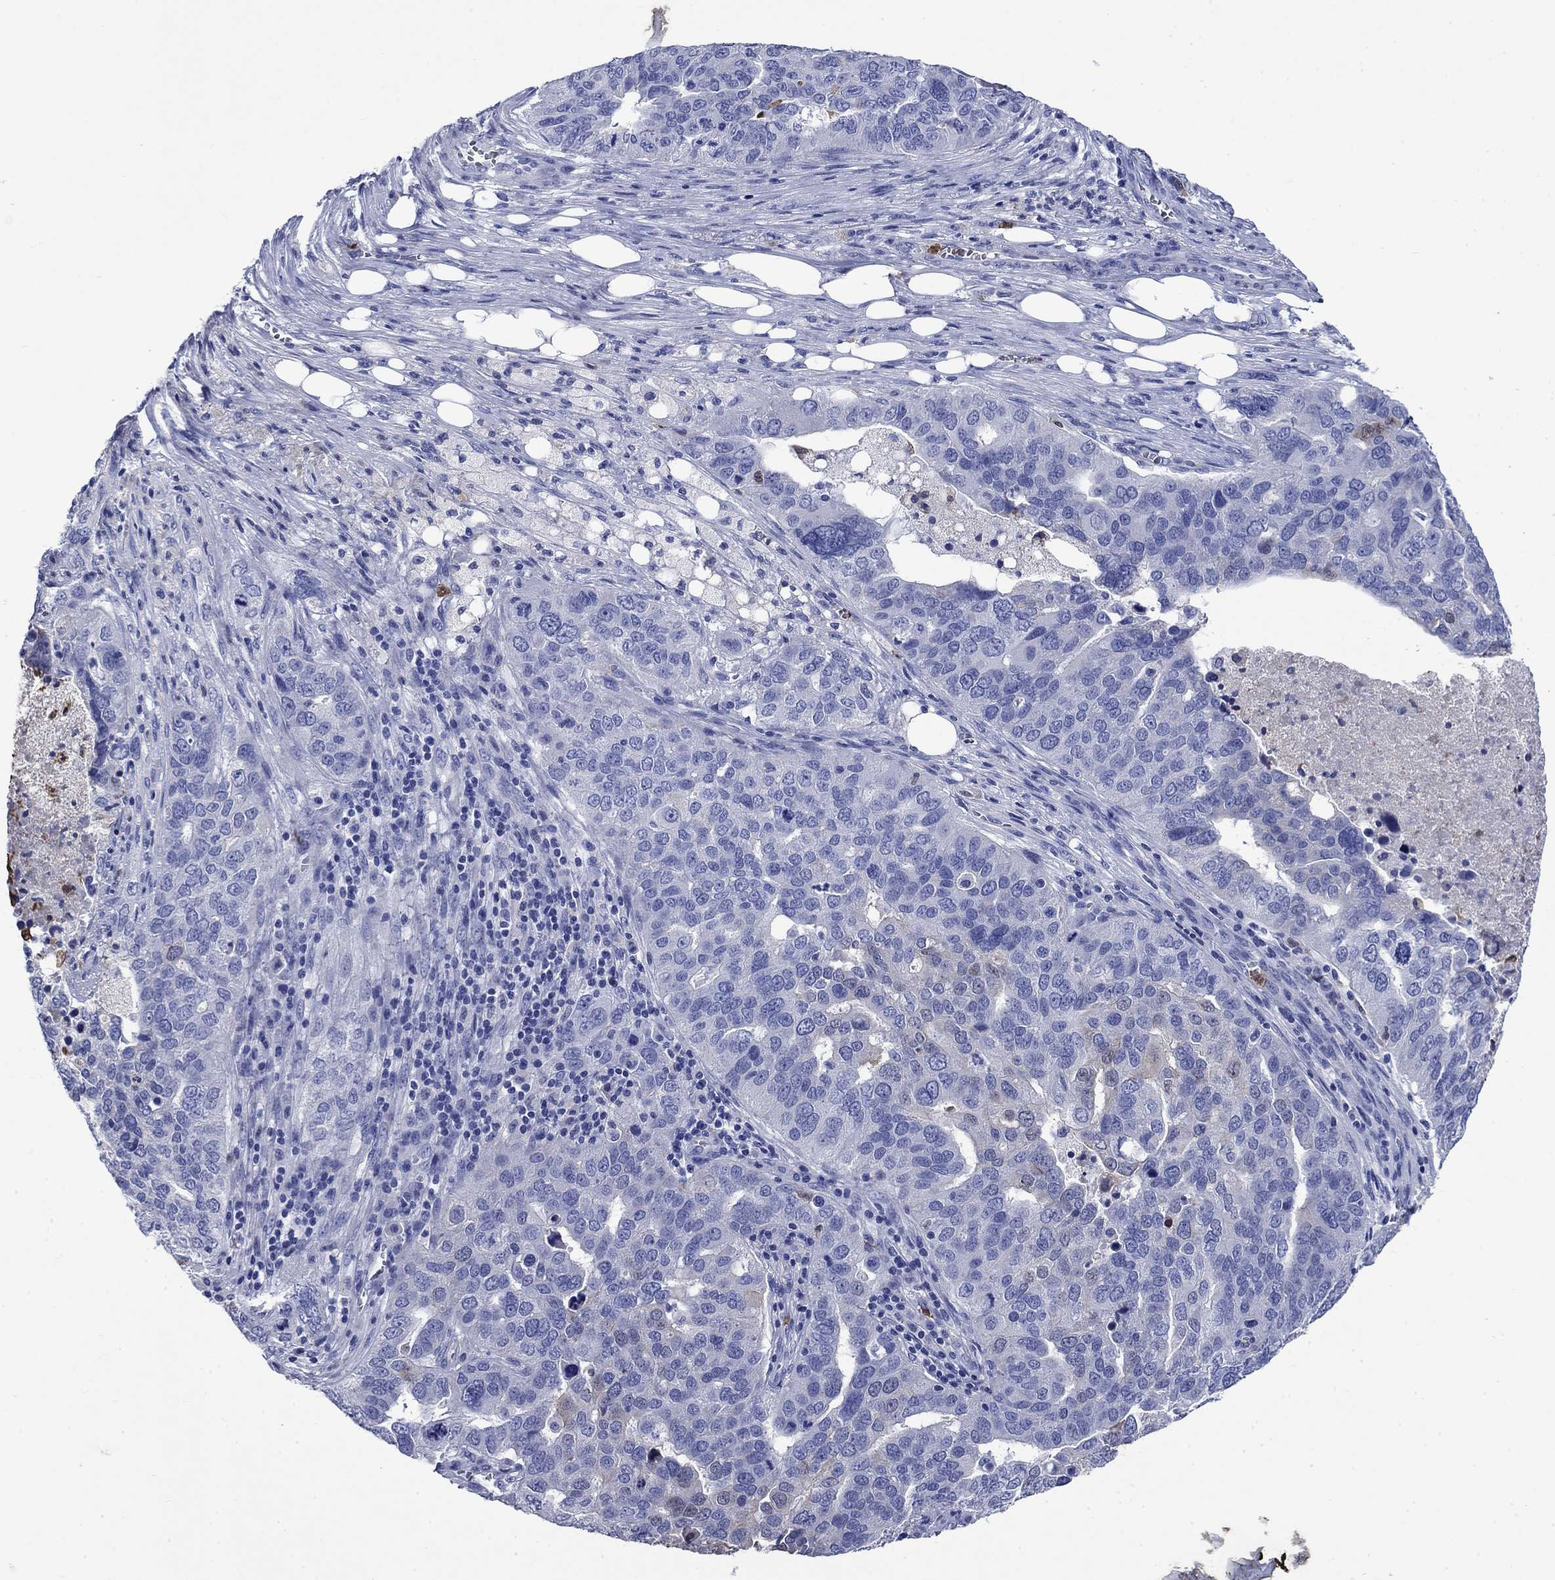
{"staining": {"intensity": "negative", "quantity": "none", "location": "none"}, "tissue": "ovarian cancer", "cell_type": "Tumor cells", "image_type": "cancer", "snomed": [{"axis": "morphology", "description": "Carcinoma, endometroid"}, {"axis": "topography", "description": "Soft tissue"}, {"axis": "topography", "description": "Ovary"}], "caption": "High power microscopy photomicrograph of an immunohistochemistry micrograph of endometroid carcinoma (ovarian), revealing no significant staining in tumor cells.", "gene": "TFR2", "patient": {"sex": "female", "age": 52}}